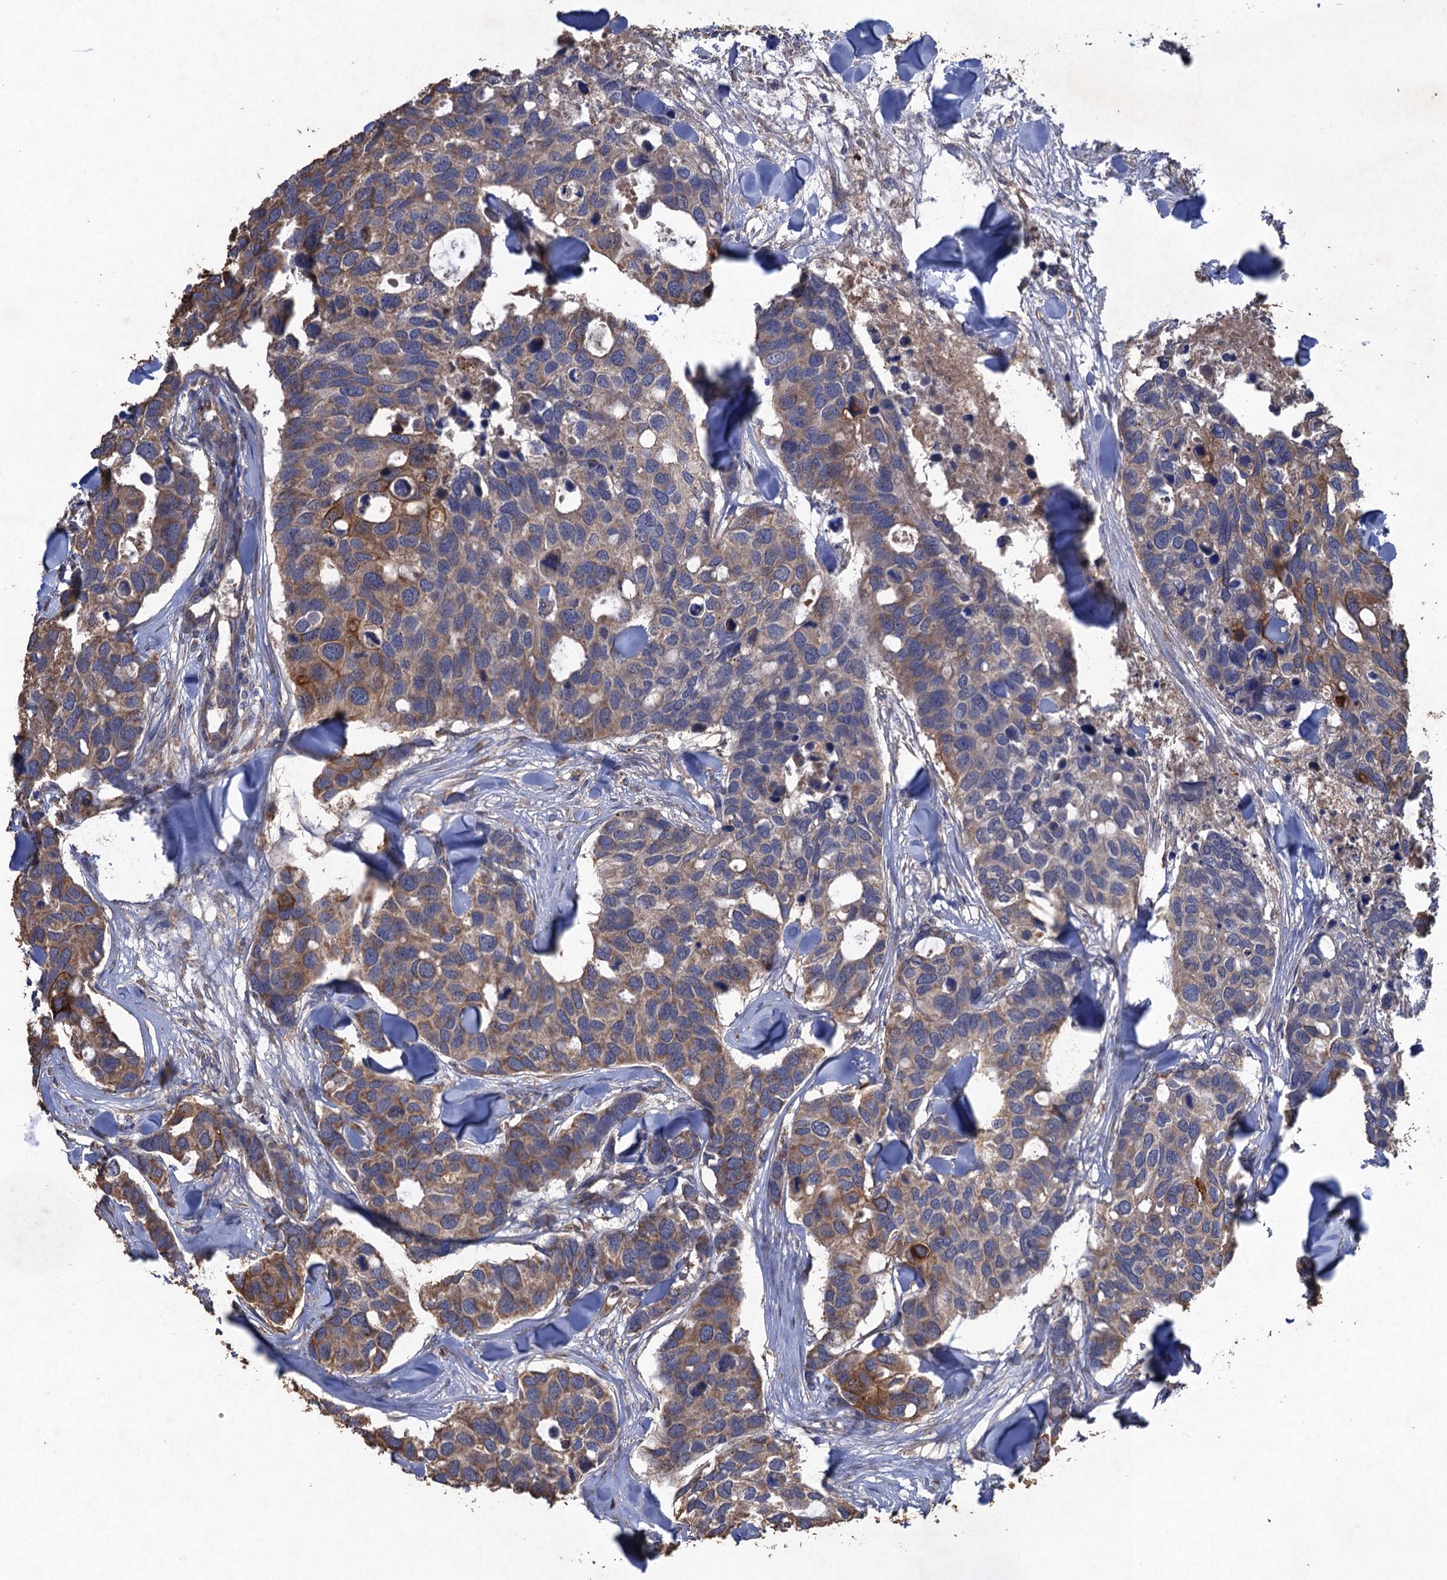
{"staining": {"intensity": "moderate", "quantity": "25%-75%", "location": "cytoplasmic/membranous"}, "tissue": "breast cancer", "cell_type": "Tumor cells", "image_type": "cancer", "snomed": [{"axis": "morphology", "description": "Duct carcinoma"}, {"axis": "topography", "description": "Breast"}], "caption": "Breast cancer tissue displays moderate cytoplasmic/membranous positivity in approximately 25%-75% of tumor cells", "gene": "SCUBE3", "patient": {"sex": "female", "age": 83}}